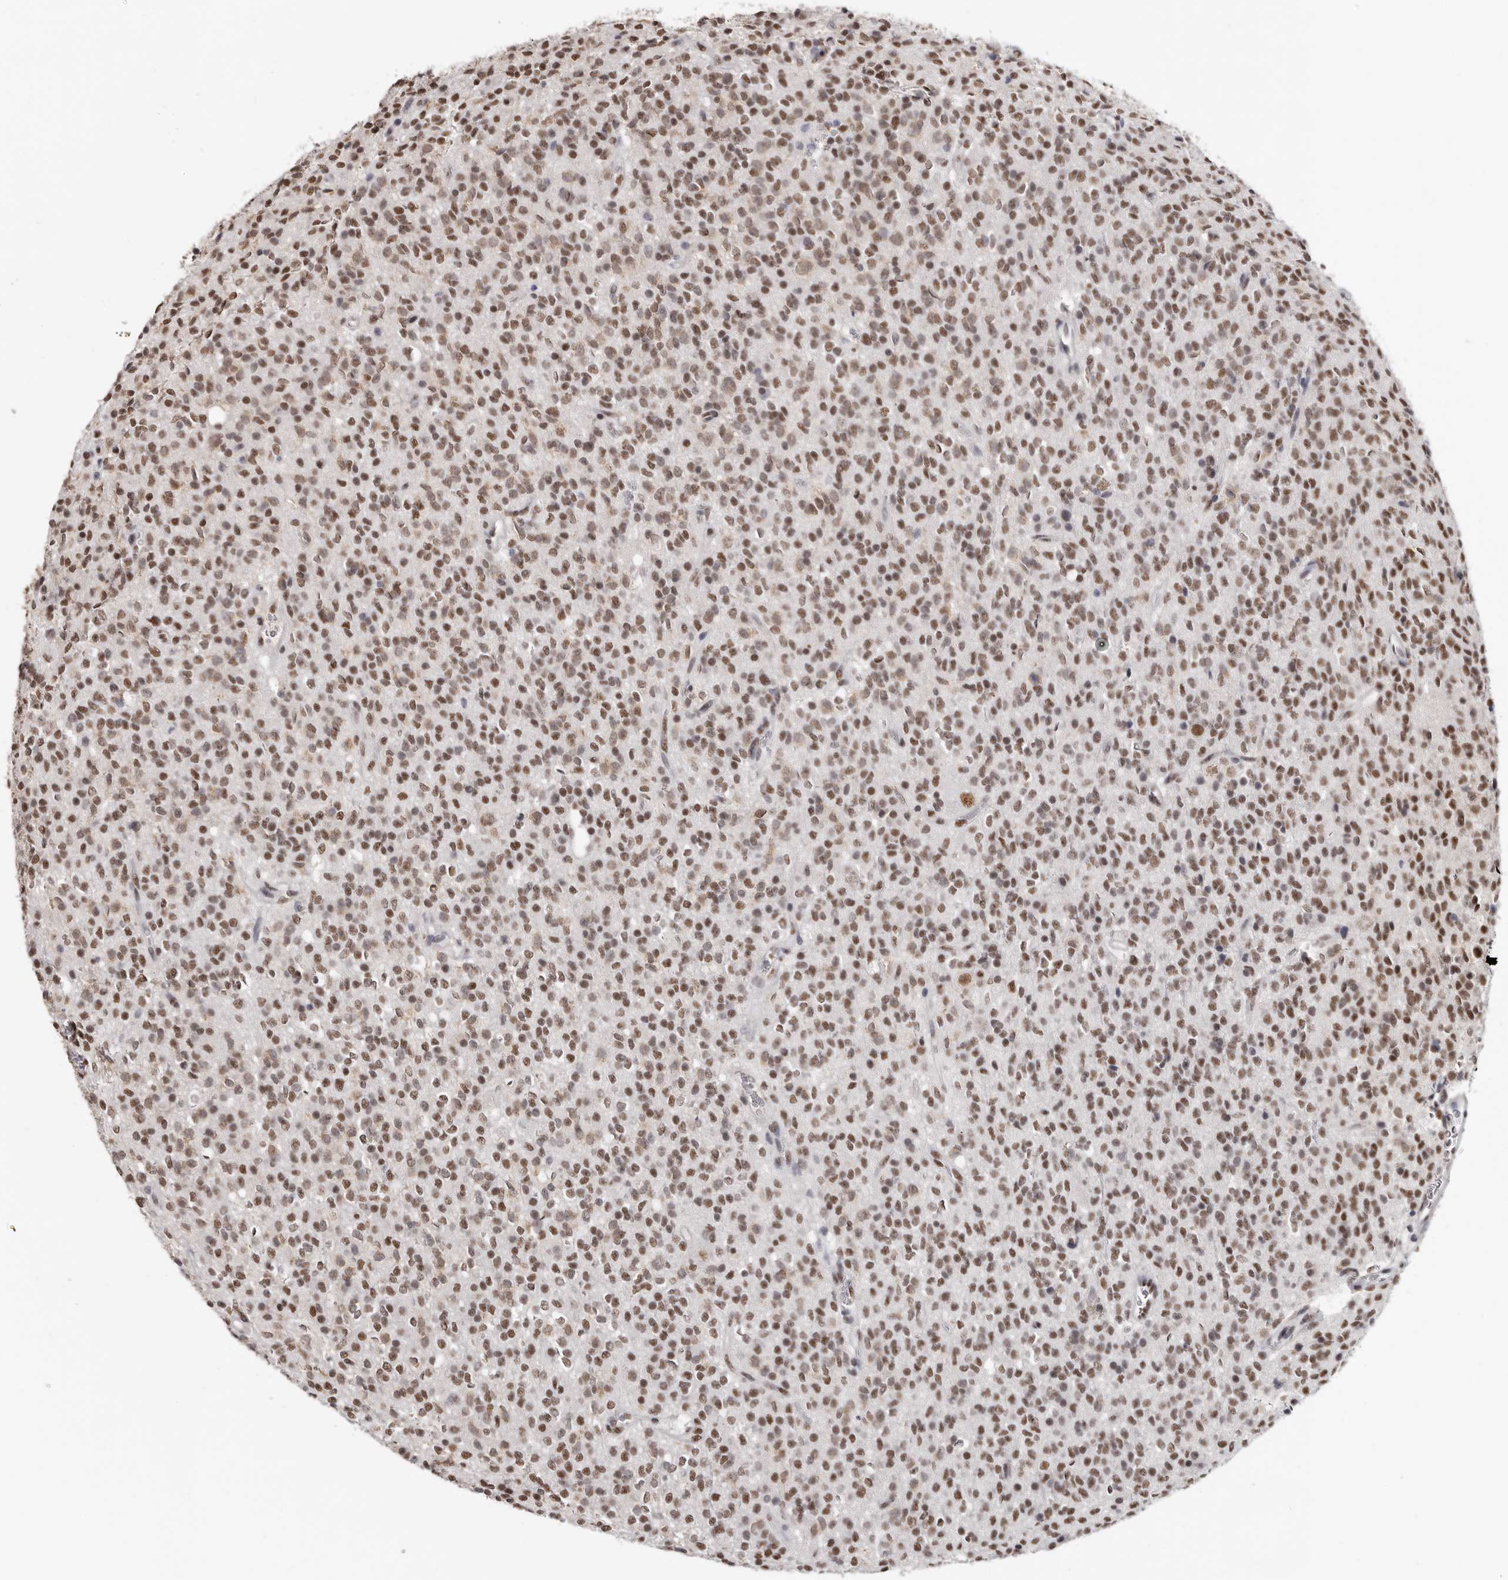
{"staining": {"intensity": "moderate", "quantity": ">75%", "location": "nuclear"}, "tissue": "glioma", "cell_type": "Tumor cells", "image_type": "cancer", "snomed": [{"axis": "morphology", "description": "Glioma, malignant, High grade"}, {"axis": "topography", "description": "Brain"}], "caption": "IHC of human malignant glioma (high-grade) reveals medium levels of moderate nuclear positivity in about >75% of tumor cells.", "gene": "SCAF4", "patient": {"sex": "male", "age": 34}}